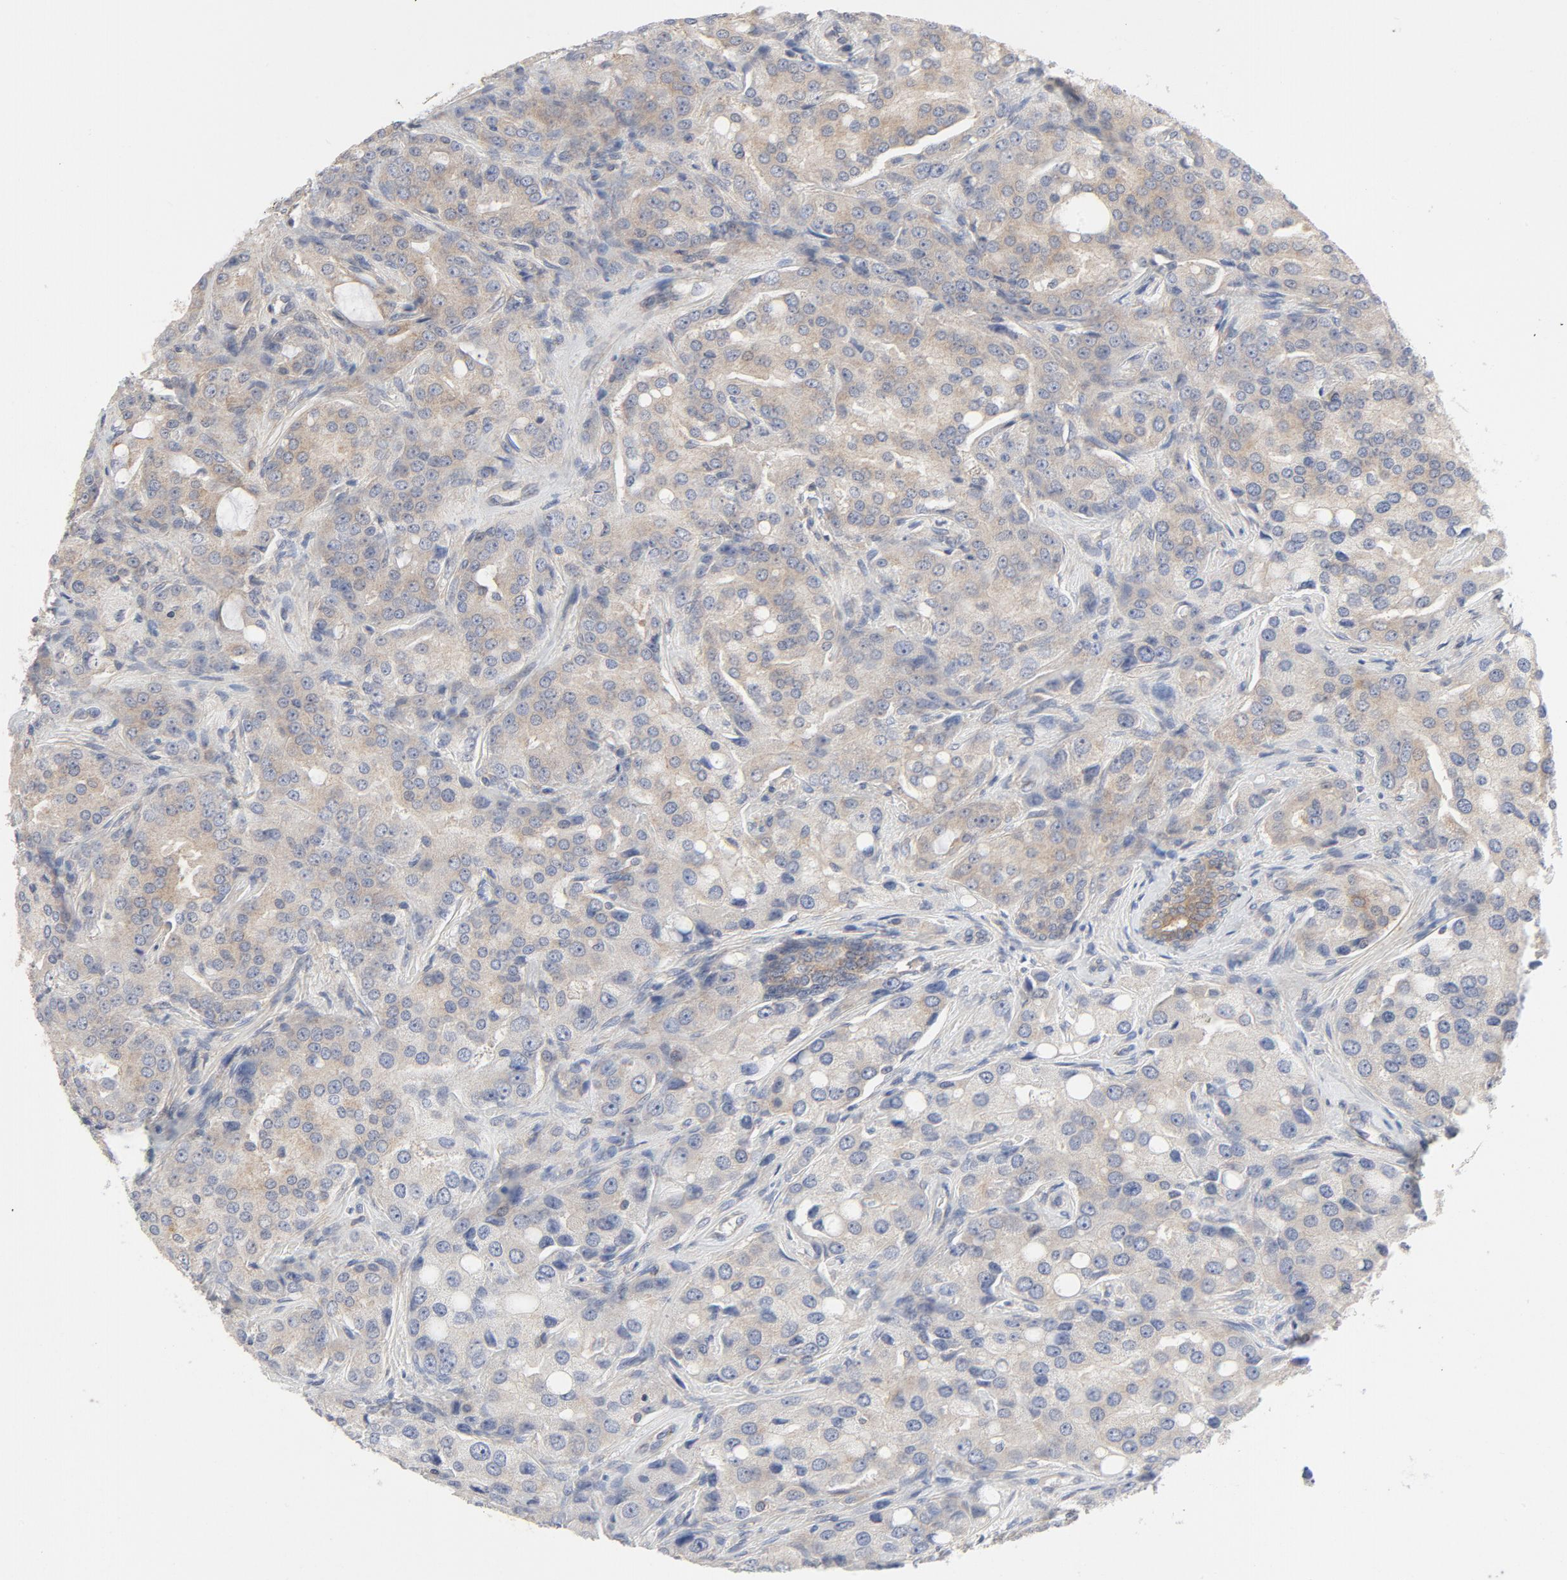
{"staining": {"intensity": "moderate", "quantity": ">75%", "location": "cytoplasmic/membranous"}, "tissue": "prostate cancer", "cell_type": "Tumor cells", "image_type": "cancer", "snomed": [{"axis": "morphology", "description": "Adenocarcinoma, High grade"}, {"axis": "topography", "description": "Prostate"}], "caption": "High-grade adenocarcinoma (prostate) stained with DAB IHC displays medium levels of moderate cytoplasmic/membranous positivity in about >75% of tumor cells. Nuclei are stained in blue.", "gene": "RABEP1", "patient": {"sex": "male", "age": 72}}